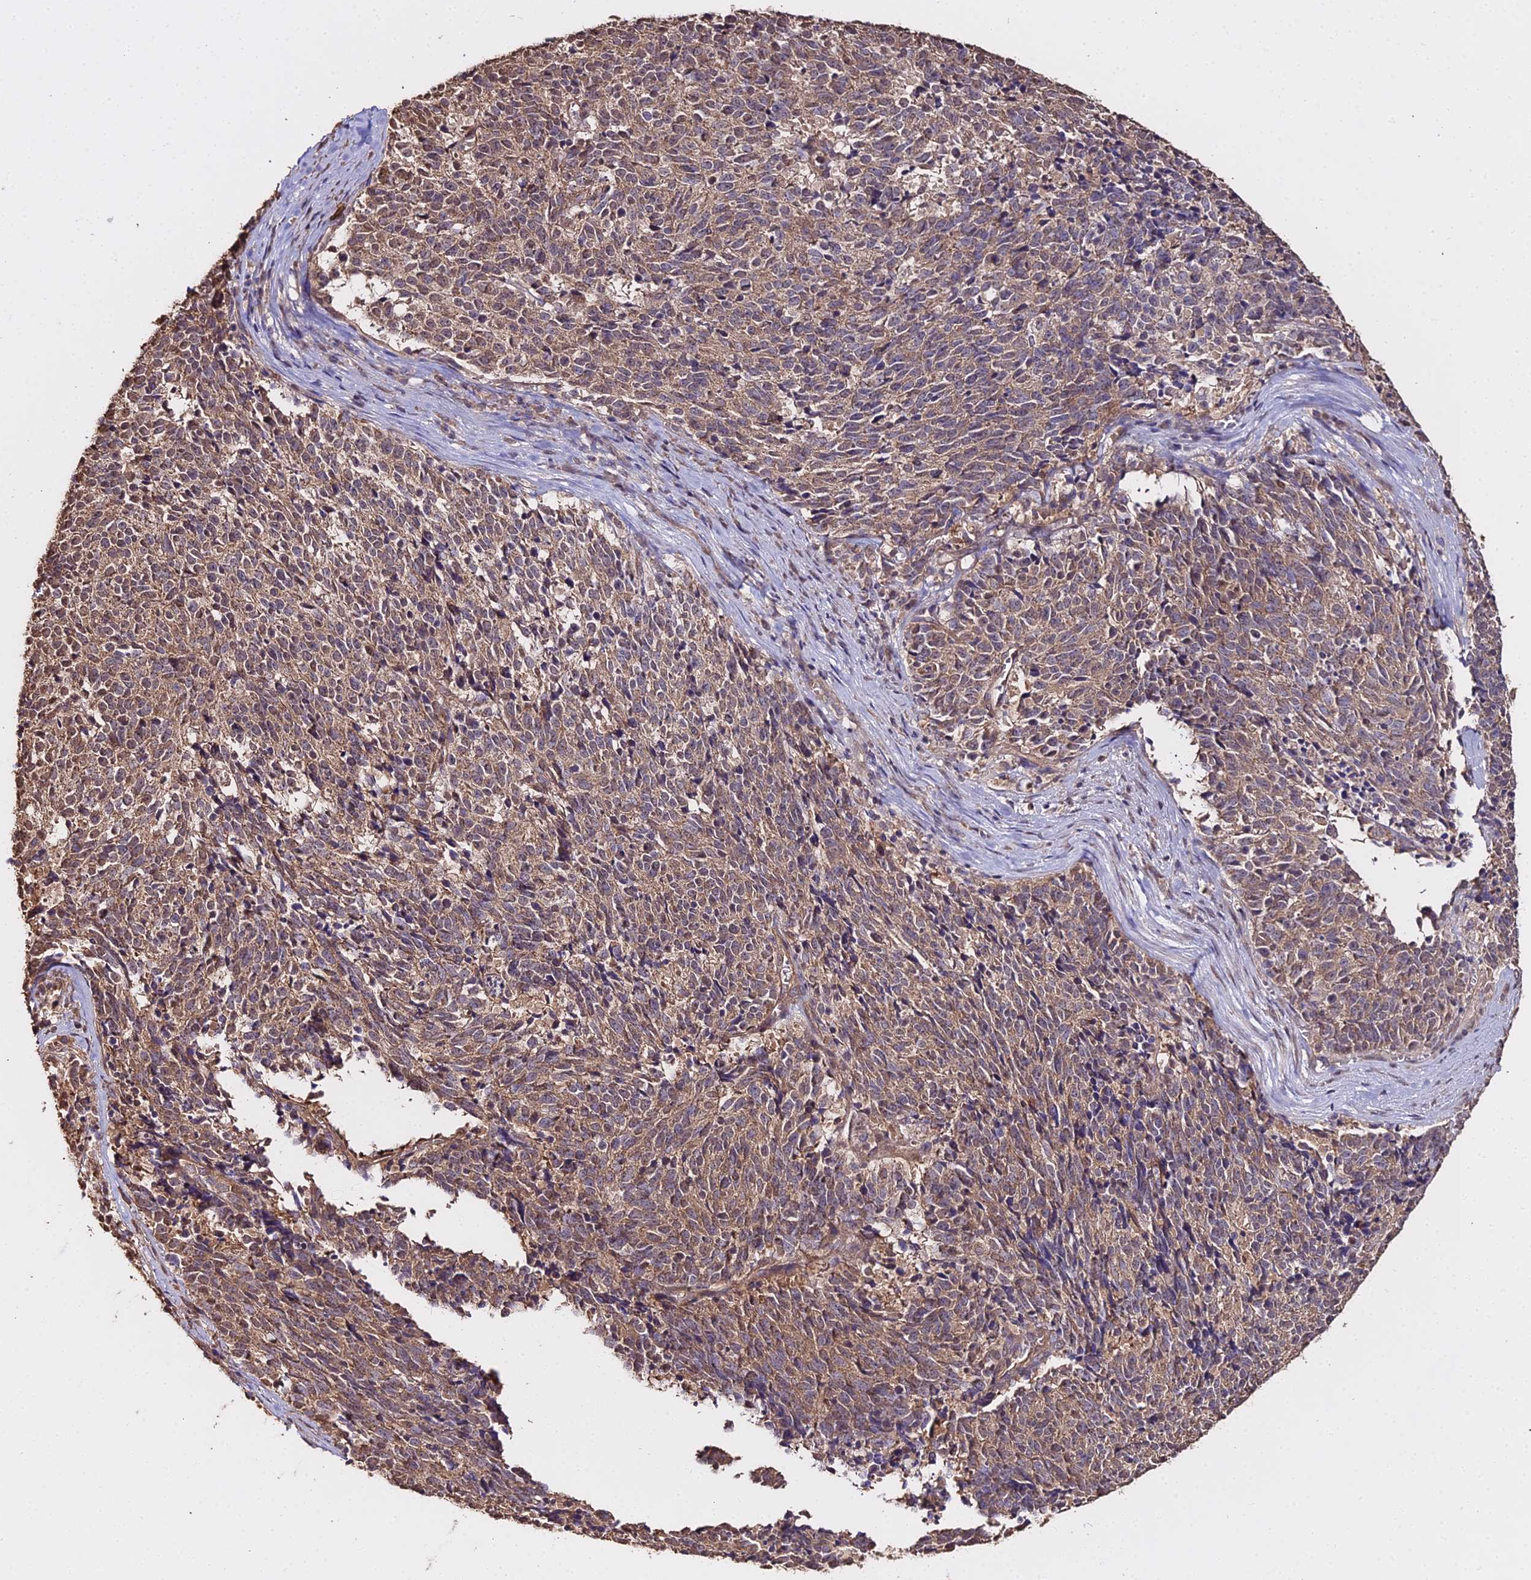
{"staining": {"intensity": "moderate", "quantity": ">75%", "location": "cytoplasmic/membranous"}, "tissue": "cervical cancer", "cell_type": "Tumor cells", "image_type": "cancer", "snomed": [{"axis": "morphology", "description": "Squamous cell carcinoma, NOS"}, {"axis": "topography", "description": "Cervix"}], "caption": "Immunohistochemical staining of squamous cell carcinoma (cervical) reveals medium levels of moderate cytoplasmic/membranous expression in approximately >75% of tumor cells.", "gene": "METTL13", "patient": {"sex": "female", "age": 29}}